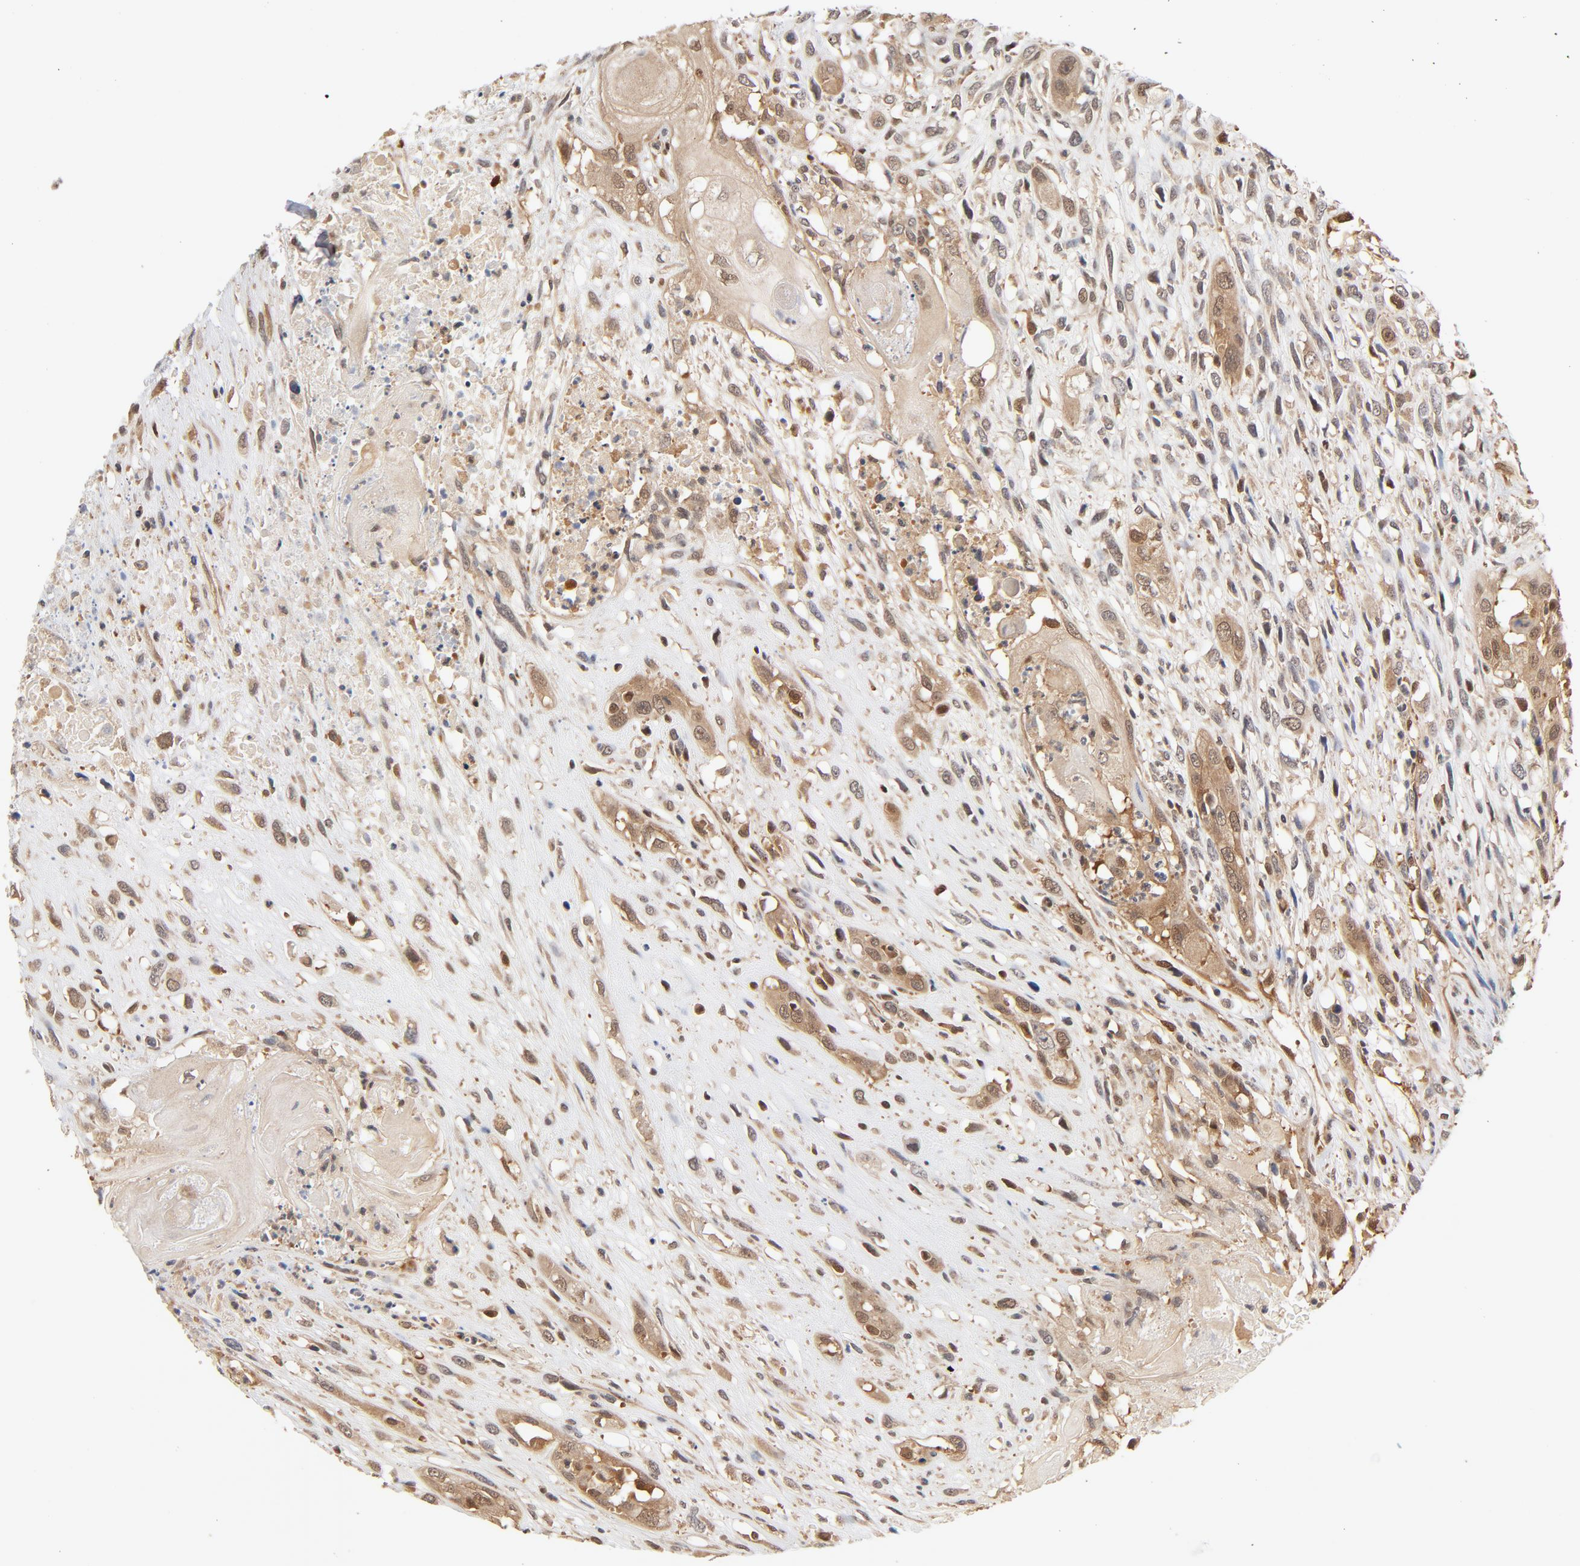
{"staining": {"intensity": "moderate", "quantity": ">75%", "location": "cytoplasmic/membranous,nuclear"}, "tissue": "head and neck cancer", "cell_type": "Tumor cells", "image_type": "cancer", "snomed": [{"axis": "morphology", "description": "Necrosis, NOS"}, {"axis": "morphology", "description": "Neoplasm, malignant, NOS"}, {"axis": "topography", "description": "Salivary gland"}, {"axis": "topography", "description": "Head-Neck"}], "caption": "A brown stain labels moderate cytoplasmic/membranous and nuclear expression of a protein in head and neck cancer (neoplasm (malignant)) tumor cells.", "gene": "CDC37", "patient": {"sex": "male", "age": 43}}